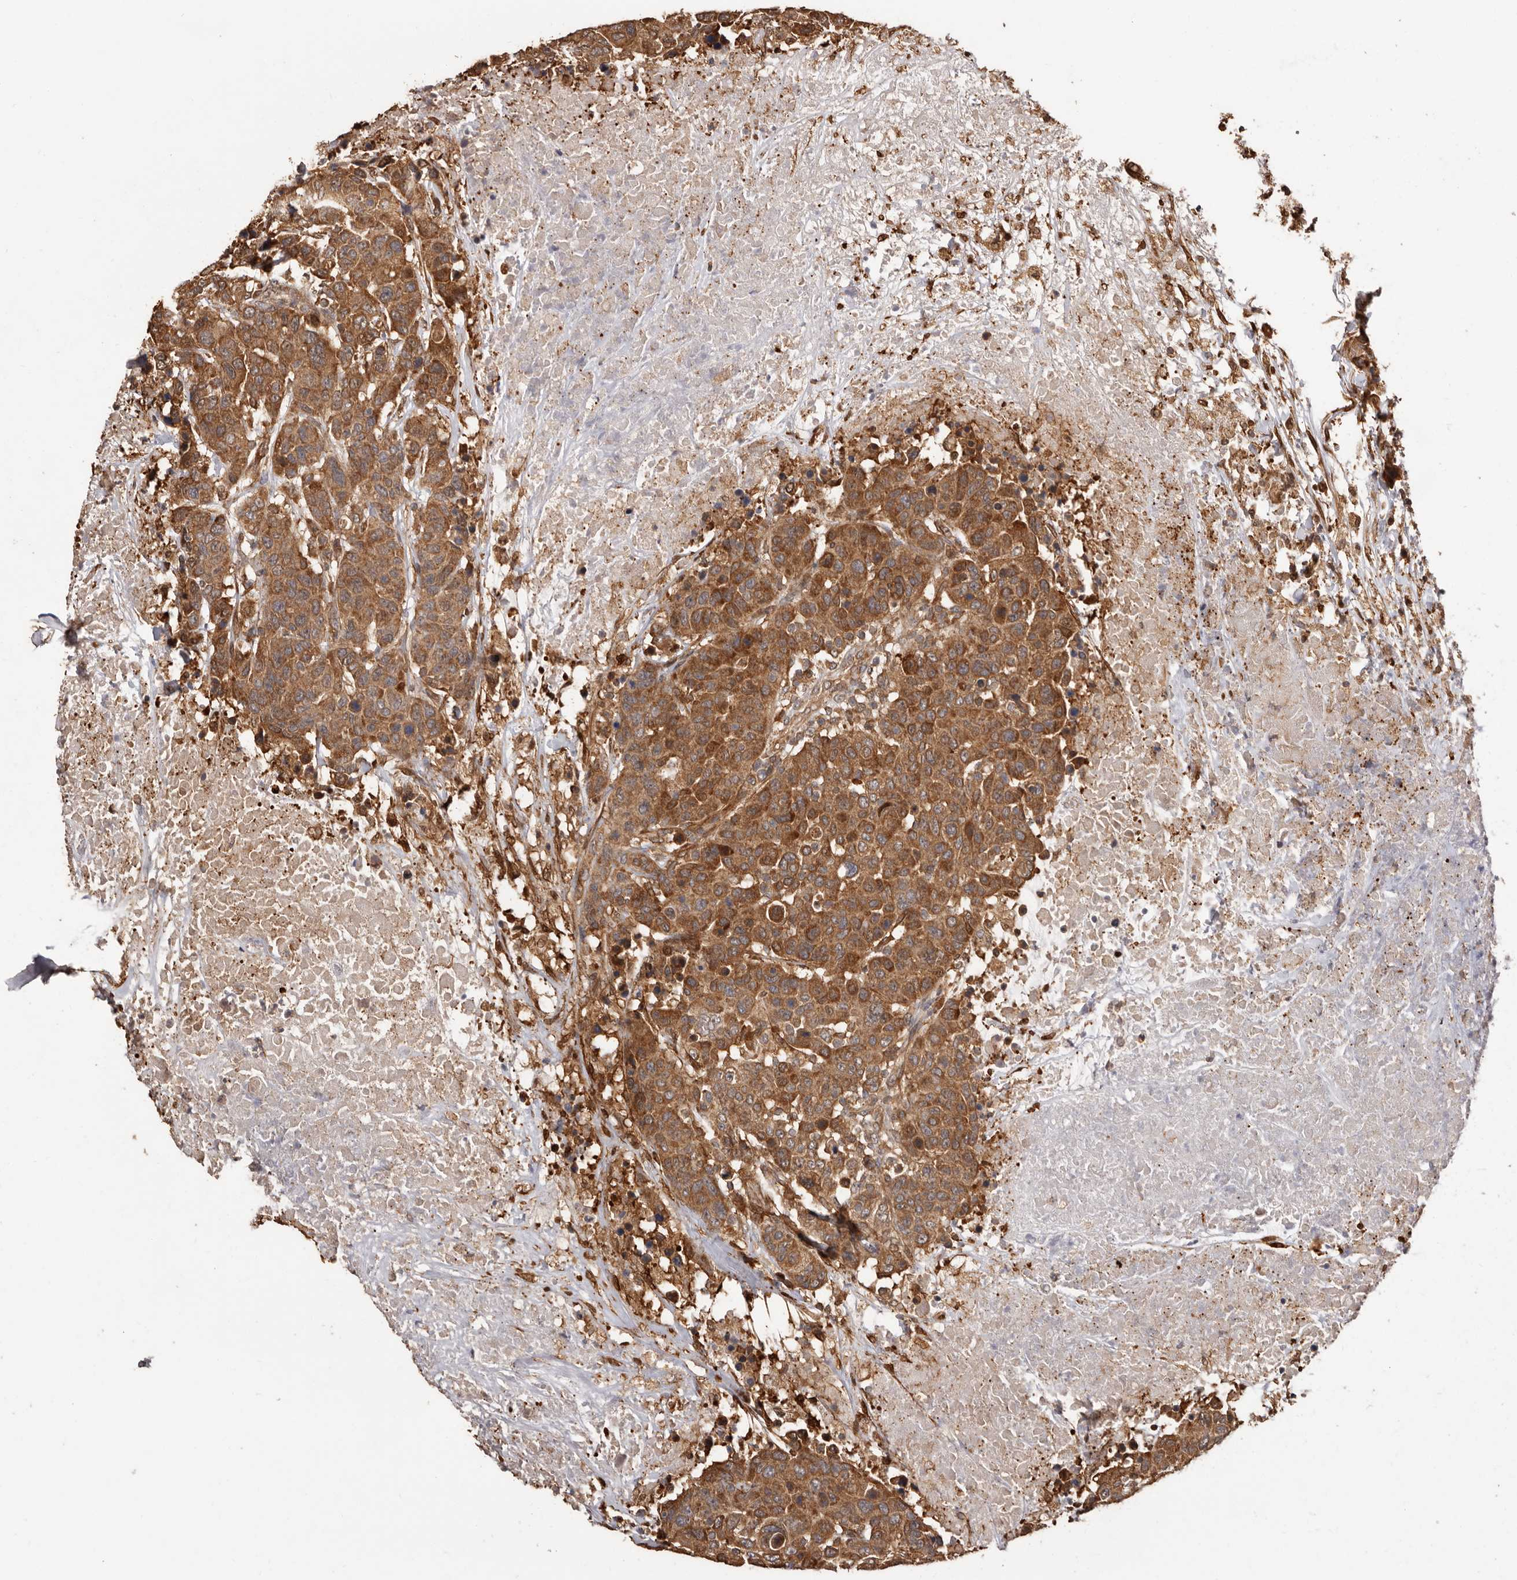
{"staining": {"intensity": "moderate", "quantity": ">75%", "location": "cytoplasmic/membranous"}, "tissue": "breast cancer", "cell_type": "Tumor cells", "image_type": "cancer", "snomed": [{"axis": "morphology", "description": "Duct carcinoma"}, {"axis": "topography", "description": "Breast"}], "caption": "Protein staining of breast invasive ductal carcinoma tissue displays moderate cytoplasmic/membranous staining in approximately >75% of tumor cells.", "gene": "COQ8B", "patient": {"sex": "female", "age": 37}}